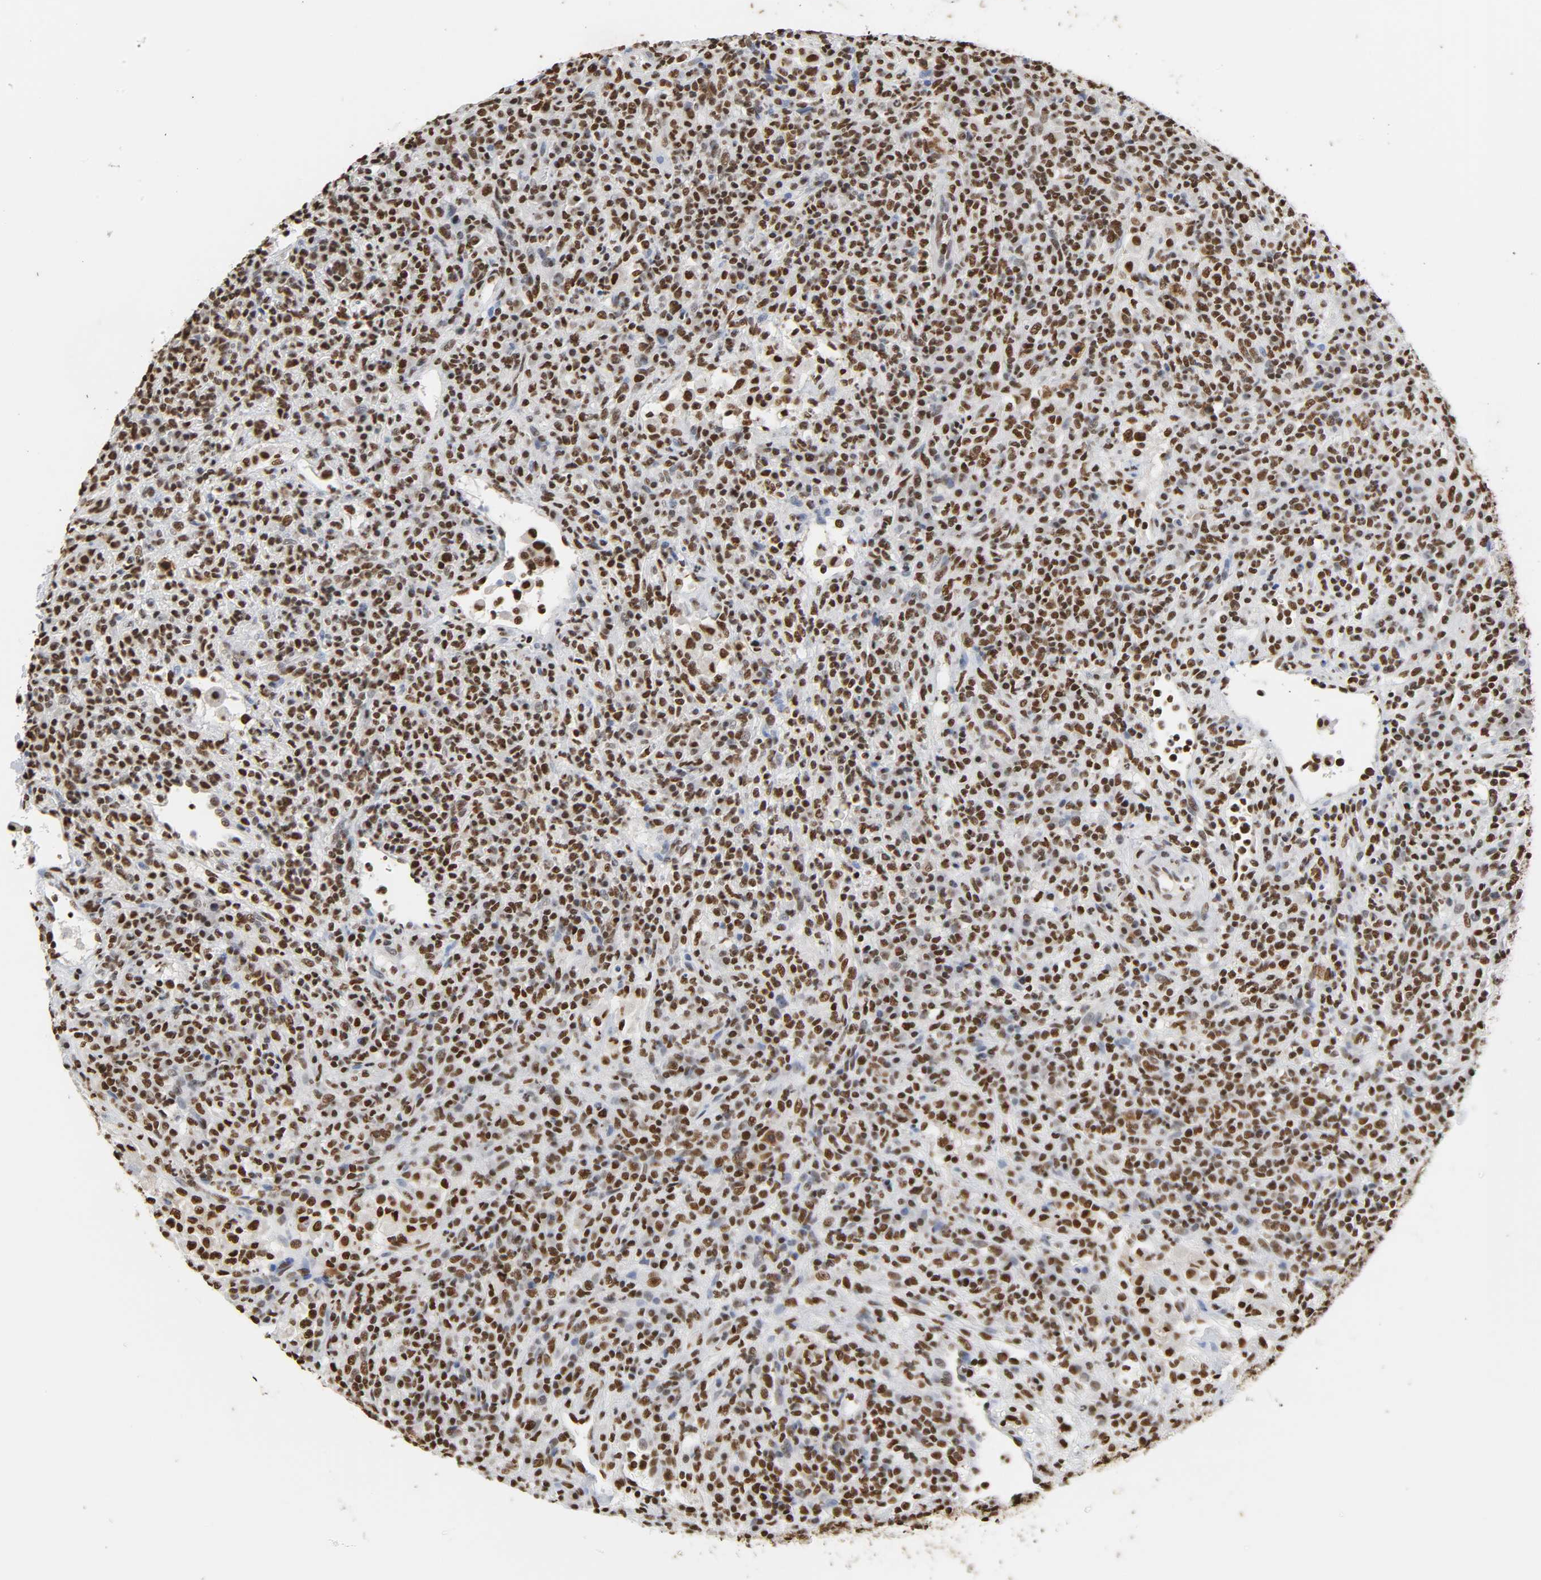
{"staining": {"intensity": "strong", "quantity": ">75%", "location": "nuclear"}, "tissue": "lymphoma", "cell_type": "Tumor cells", "image_type": "cancer", "snomed": [{"axis": "morphology", "description": "Hodgkin's disease, NOS"}, {"axis": "topography", "description": "Lymph node"}], "caption": "Hodgkin's disease stained for a protein (brown) shows strong nuclear positive positivity in about >75% of tumor cells.", "gene": "HNRNPC", "patient": {"sex": "male", "age": 65}}